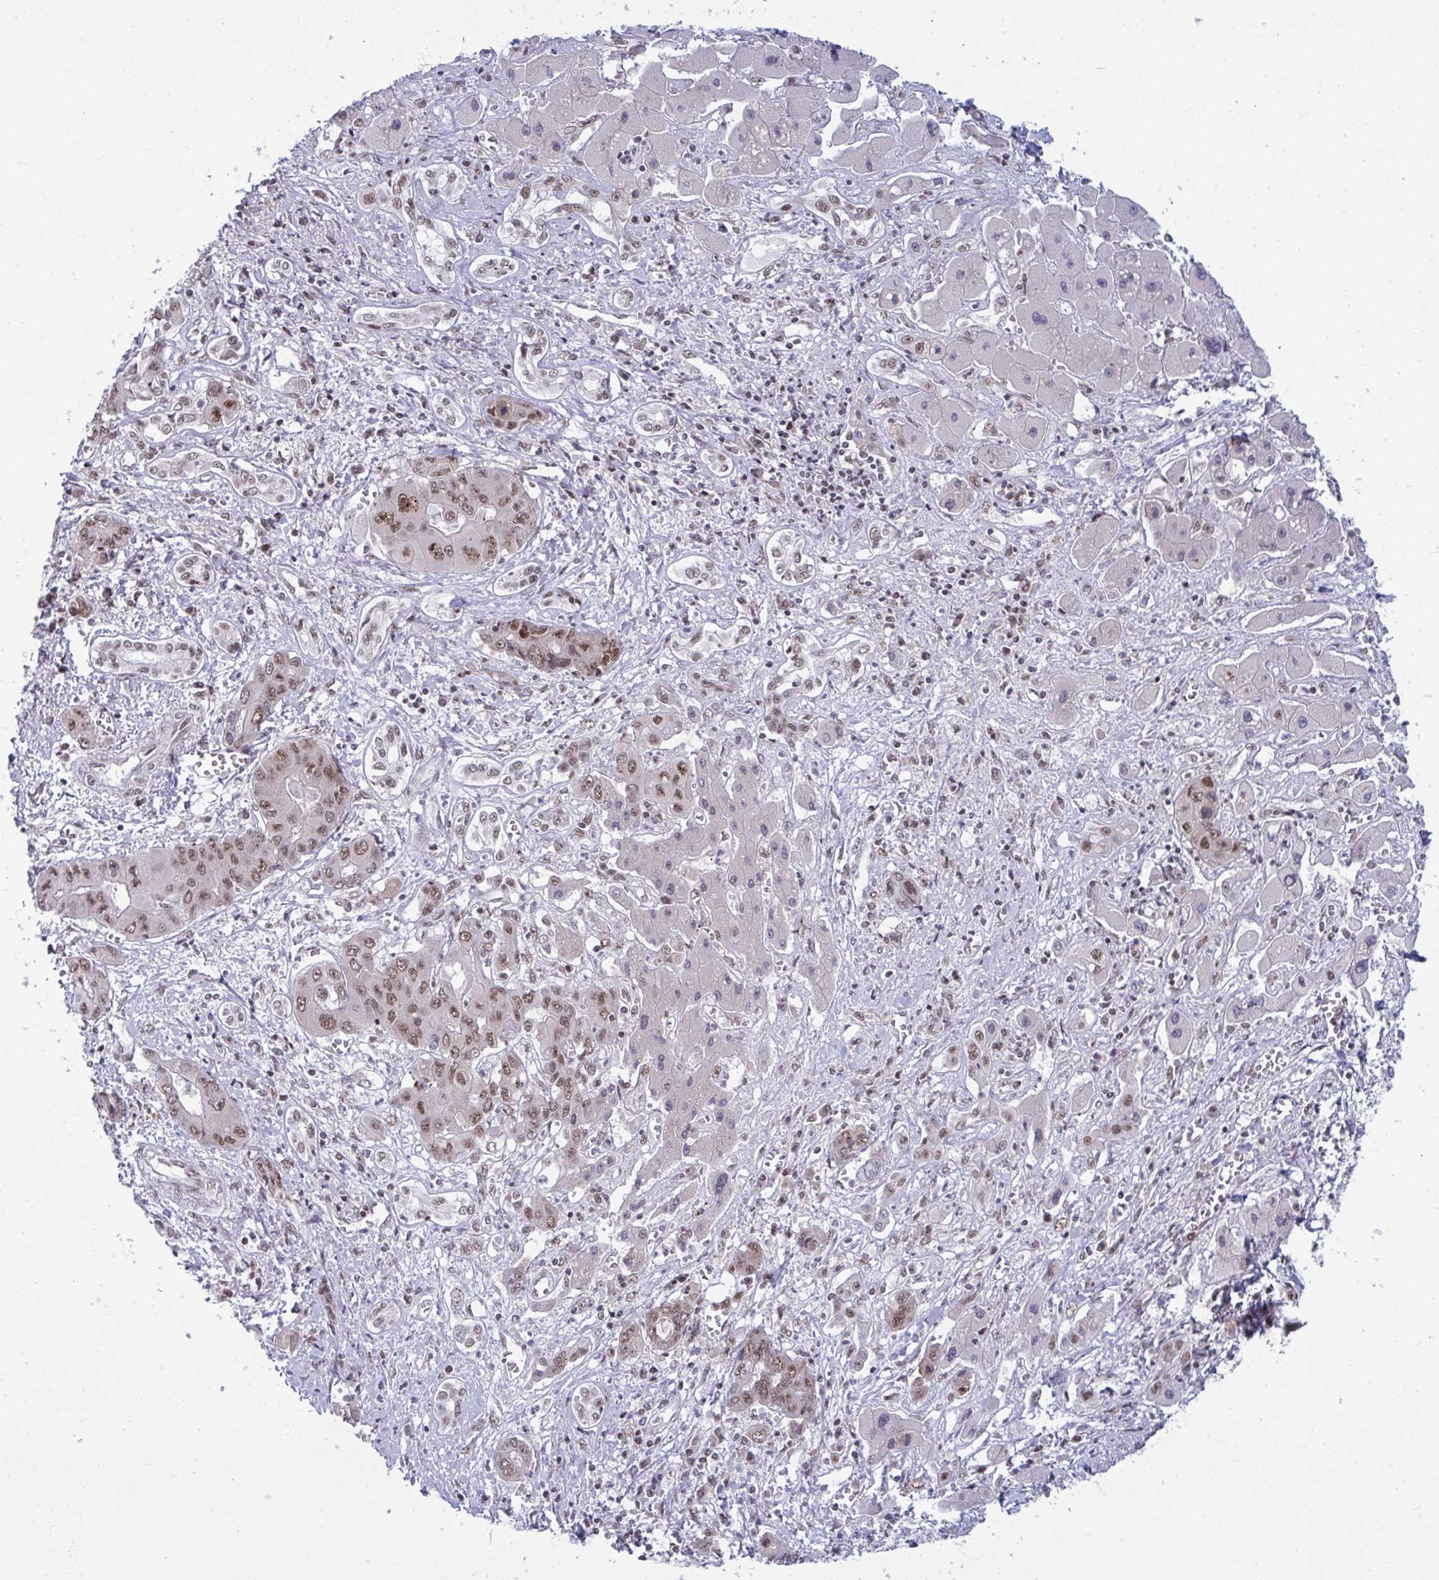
{"staining": {"intensity": "moderate", "quantity": ">75%", "location": "nuclear"}, "tissue": "liver cancer", "cell_type": "Tumor cells", "image_type": "cancer", "snomed": [{"axis": "morphology", "description": "Cholangiocarcinoma"}, {"axis": "topography", "description": "Liver"}], "caption": "Immunohistochemistry image of liver cancer (cholangiocarcinoma) stained for a protein (brown), which reveals medium levels of moderate nuclear positivity in approximately >75% of tumor cells.", "gene": "WBP11", "patient": {"sex": "male", "age": 67}}